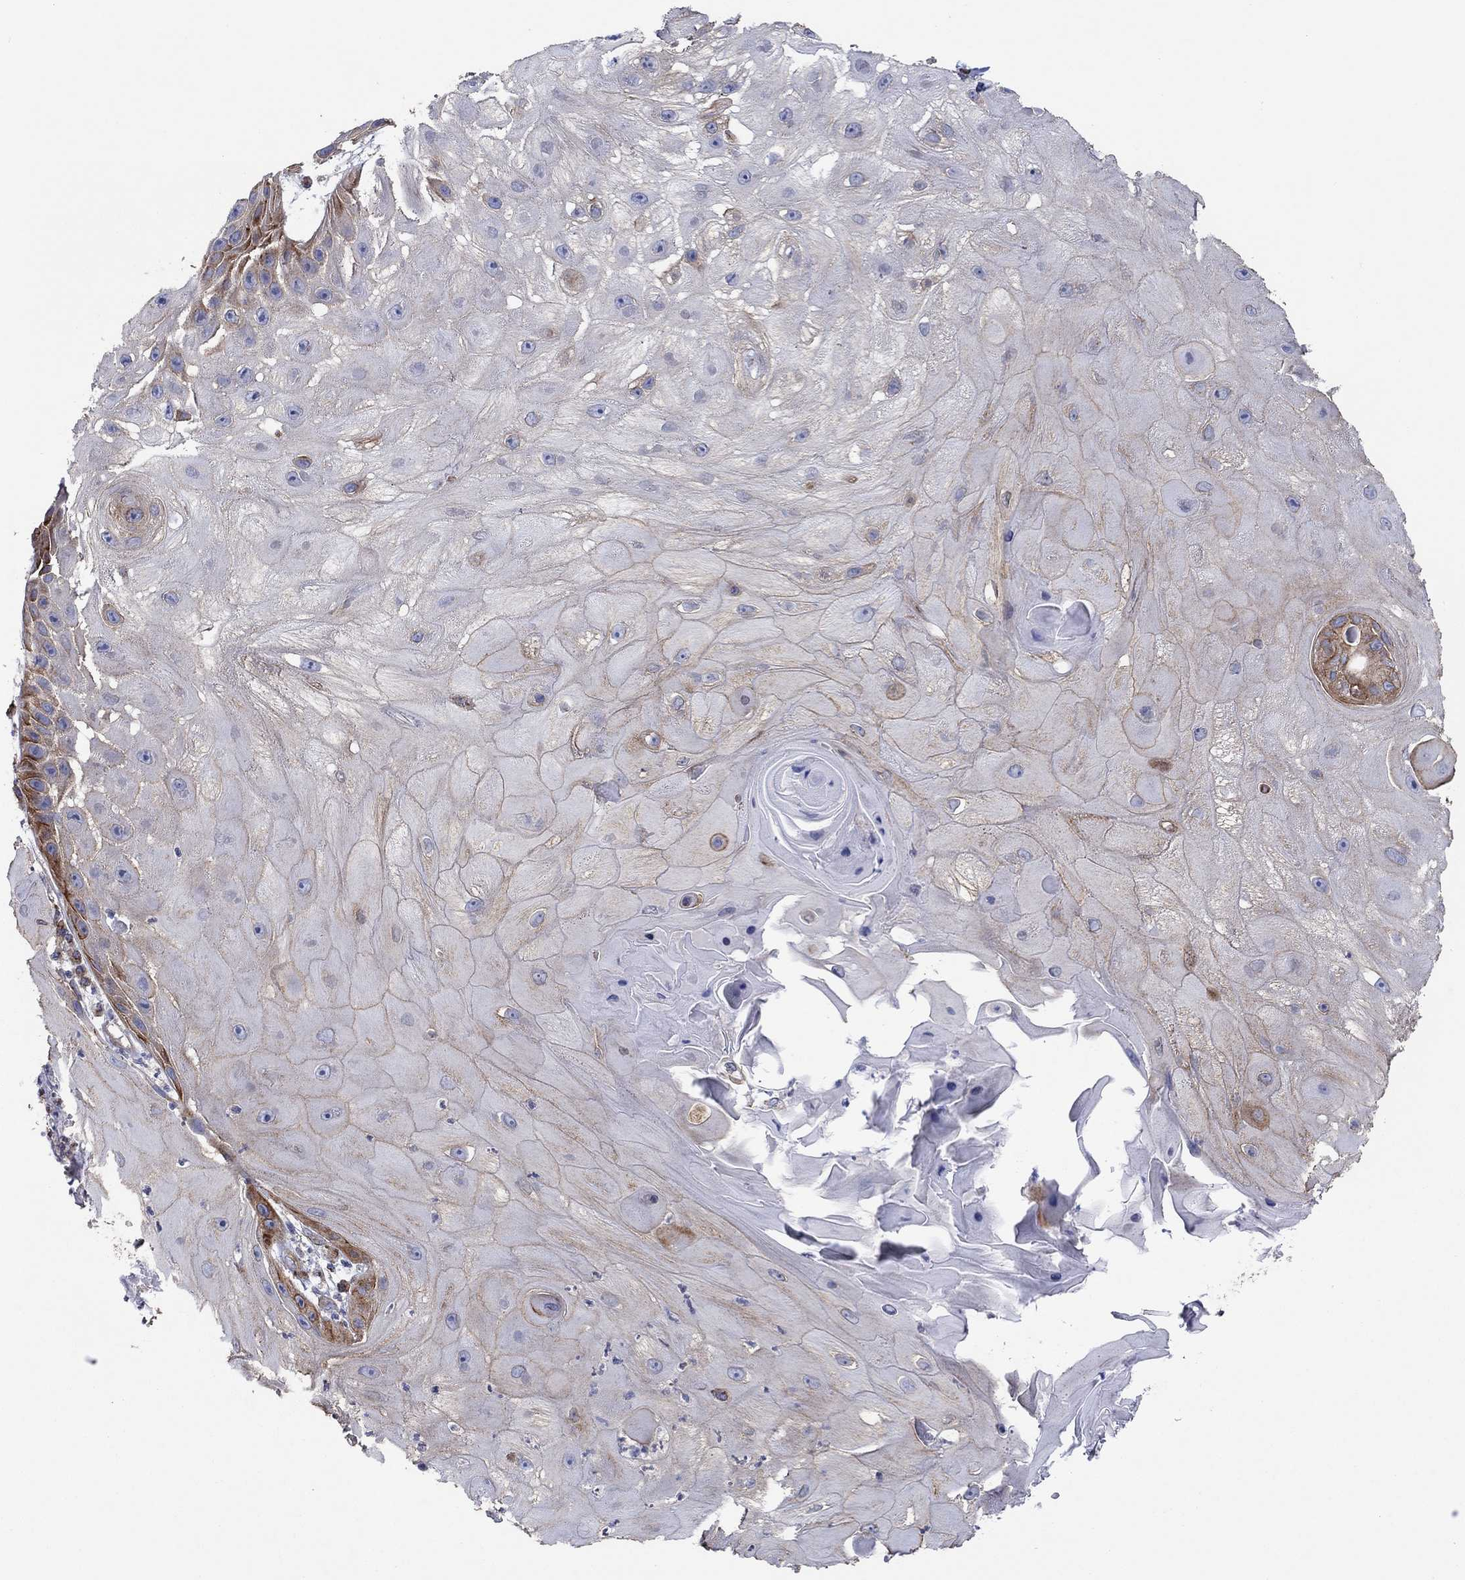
{"staining": {"intensity": "strong", "quantity": "<25%", "location": "cytoplasmic/membranous"}, "tissue": "skin cancer", "cell_type": "Tumor cells", "image_type": "cancer", "snomed": [{"axis": "morphology", "description": "Normal tissue, NOS"}, {"axis": "morphology", "description": "Squamous cell carcinoma, NOS"}, {"axis": "topography", "description": "Skin"}], "caption": "Brown immunohistochemical staining in skin cancer (squamous cell carcinoma) demonstrates strong cytoplasmic/membranous positivity in approximately <25% of tumor cells.", "gene": "TPRN", "patient": {"sex": "male", "age": 79}}